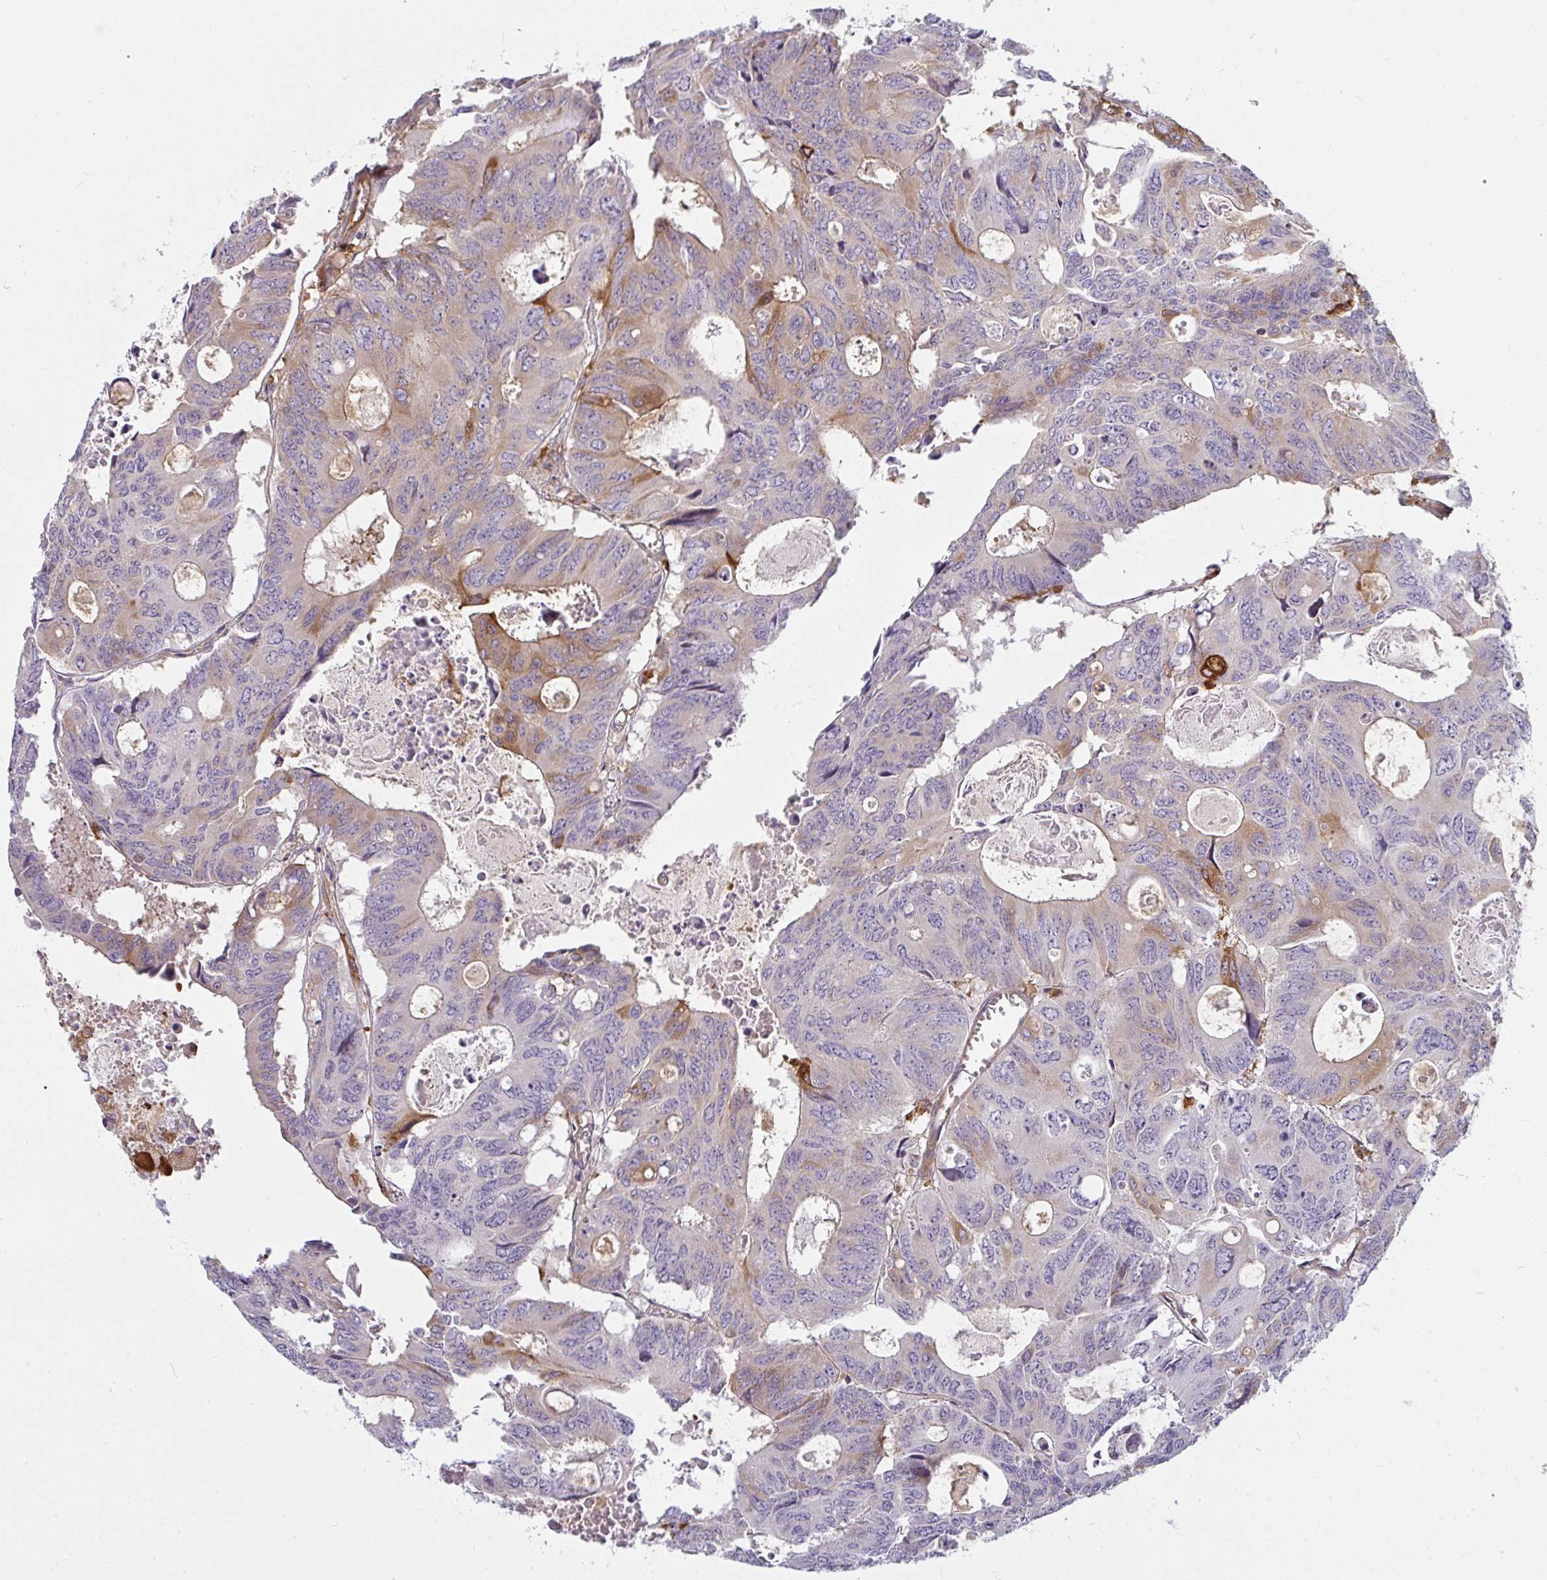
{"staining": {"intensity": "weak", "quantity": "<25%", "location": "cytoplasmic/membranous"}, "tissue": "colorectal cancer", "cell_type": "Tumor cells", "image_type": "cancer", "snomed": [{"axis": "morphology", "description": "Adenocarcinoma, NOS"}, {"axis": "topography", "description": "Rectum"}], "caption": "This is a micrograph of immunohistochemistry (IHC) staining of colorectal cancer, which shows no expression in tumor cells.", "gene": "IFIT3", "patient": {"sex": "male", "age": 76}}